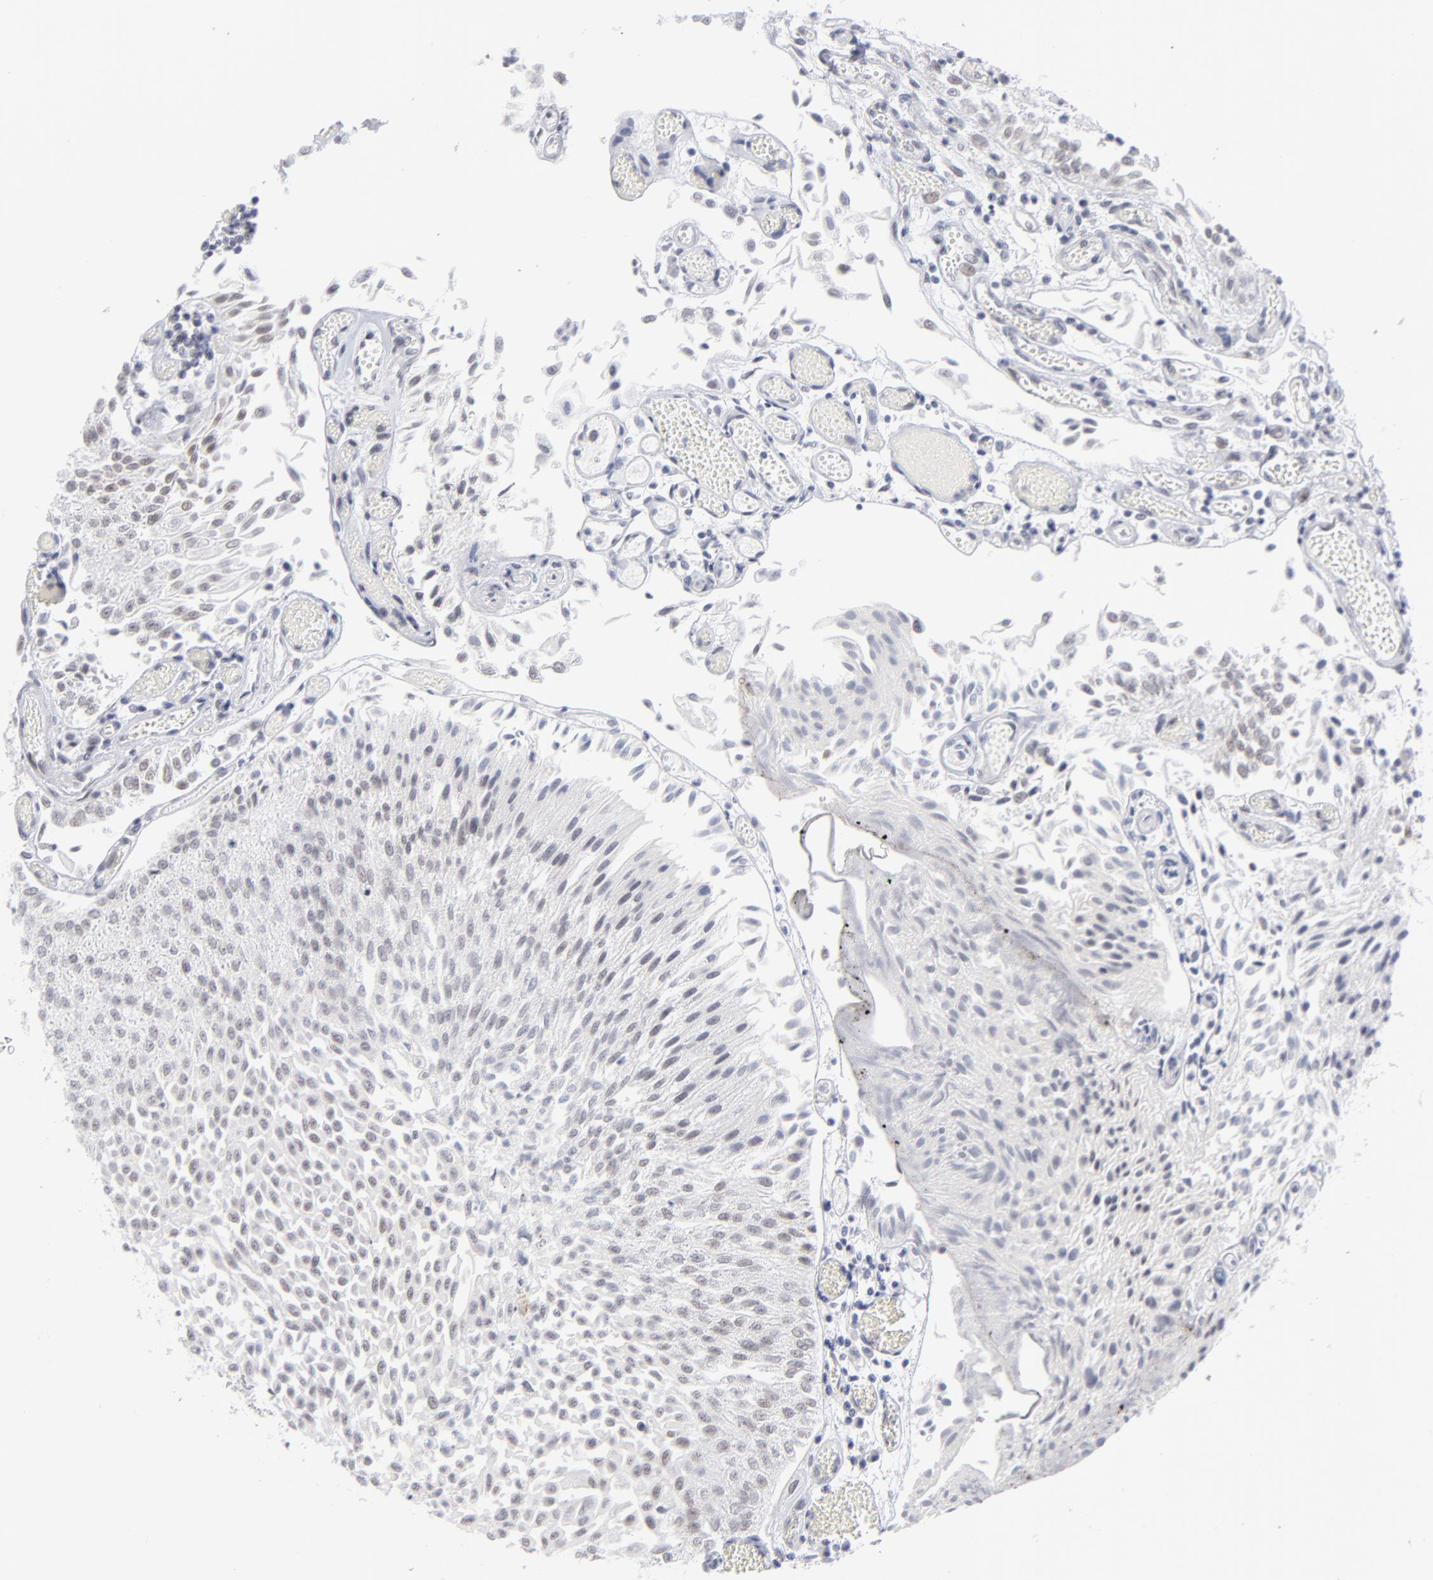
{"staining": {"intensity": "negative", "quantity": "none", "location": "none"}, "tissue": "urothelial cancer", "cell_type": "Tumor cells", "image_type": "cancer", "snomed": [{"axis": "morphology", "description": "Urothelial carcinoma, Low grade"}, {"axis": "topography", "description": "Urinary bladder"}], "caption": "Image shows no protein staining in tumor cells of urothelial carcinoma (low-grade) tissue.", "gene": "CCR2", "patient": {"sex": "male", "age": 86}}